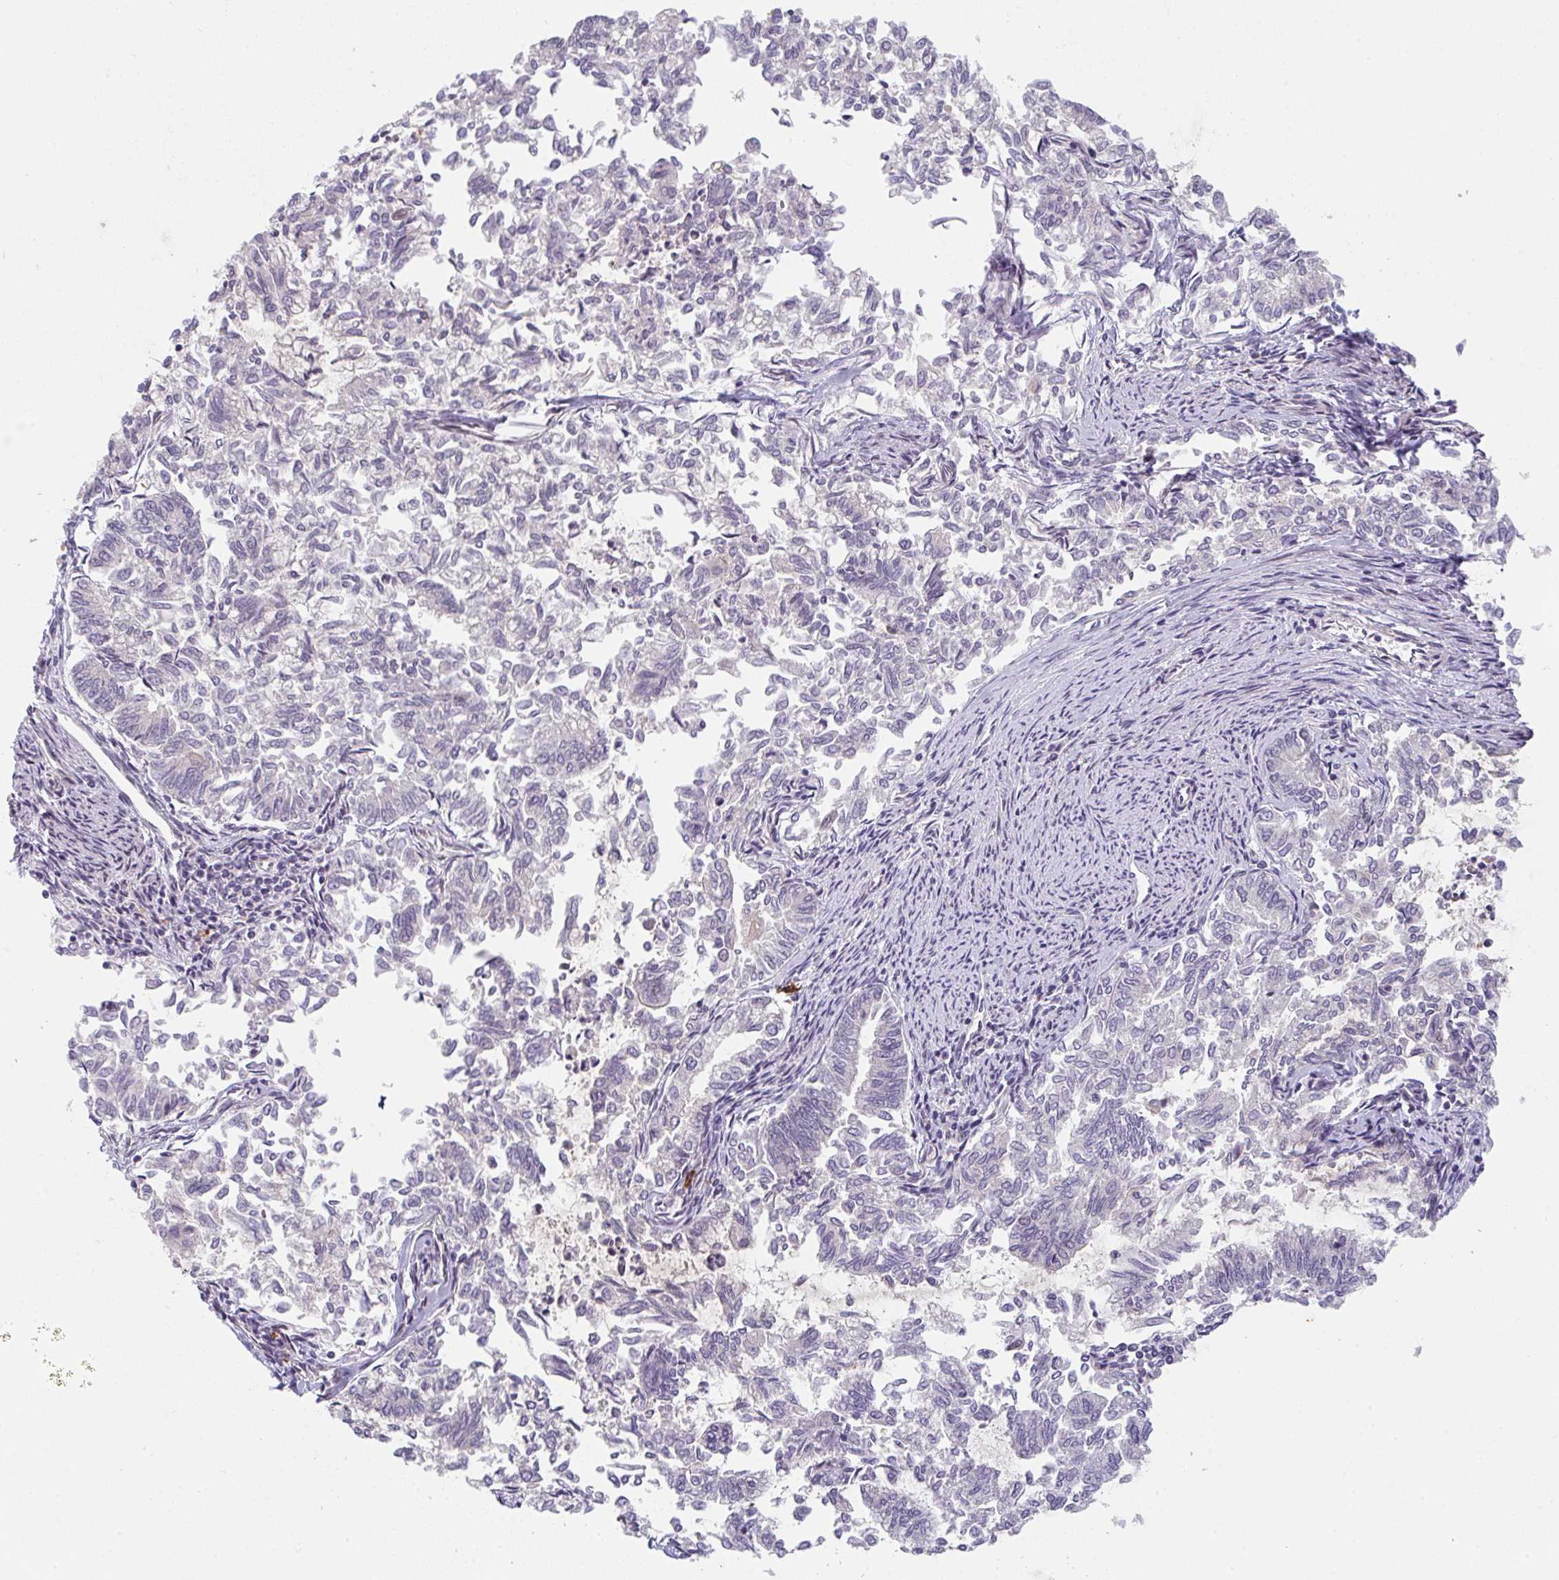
{"staining": {"intensity": "negative", "quantity": "none", "location": "none"}, "tissue": "endometrial cancer", "cell_type": "Tumor cells", "image_type": "cancer", "snomed": [{"axis": "morphology", "description": "Adenocarcinoma, NOS"}, {"axis": "topography", "description": "Endometrium"}], "caption": "Adenocarcinoma (endometrial) was stained to show a protein in brown. There is no significant expression in tumor cells. (Immunohistochemistry (ihc), brightfield microscopy, high magnification).", "gene": "TNFRSF10A", "patient": {"sex": "female", "age": 79}}